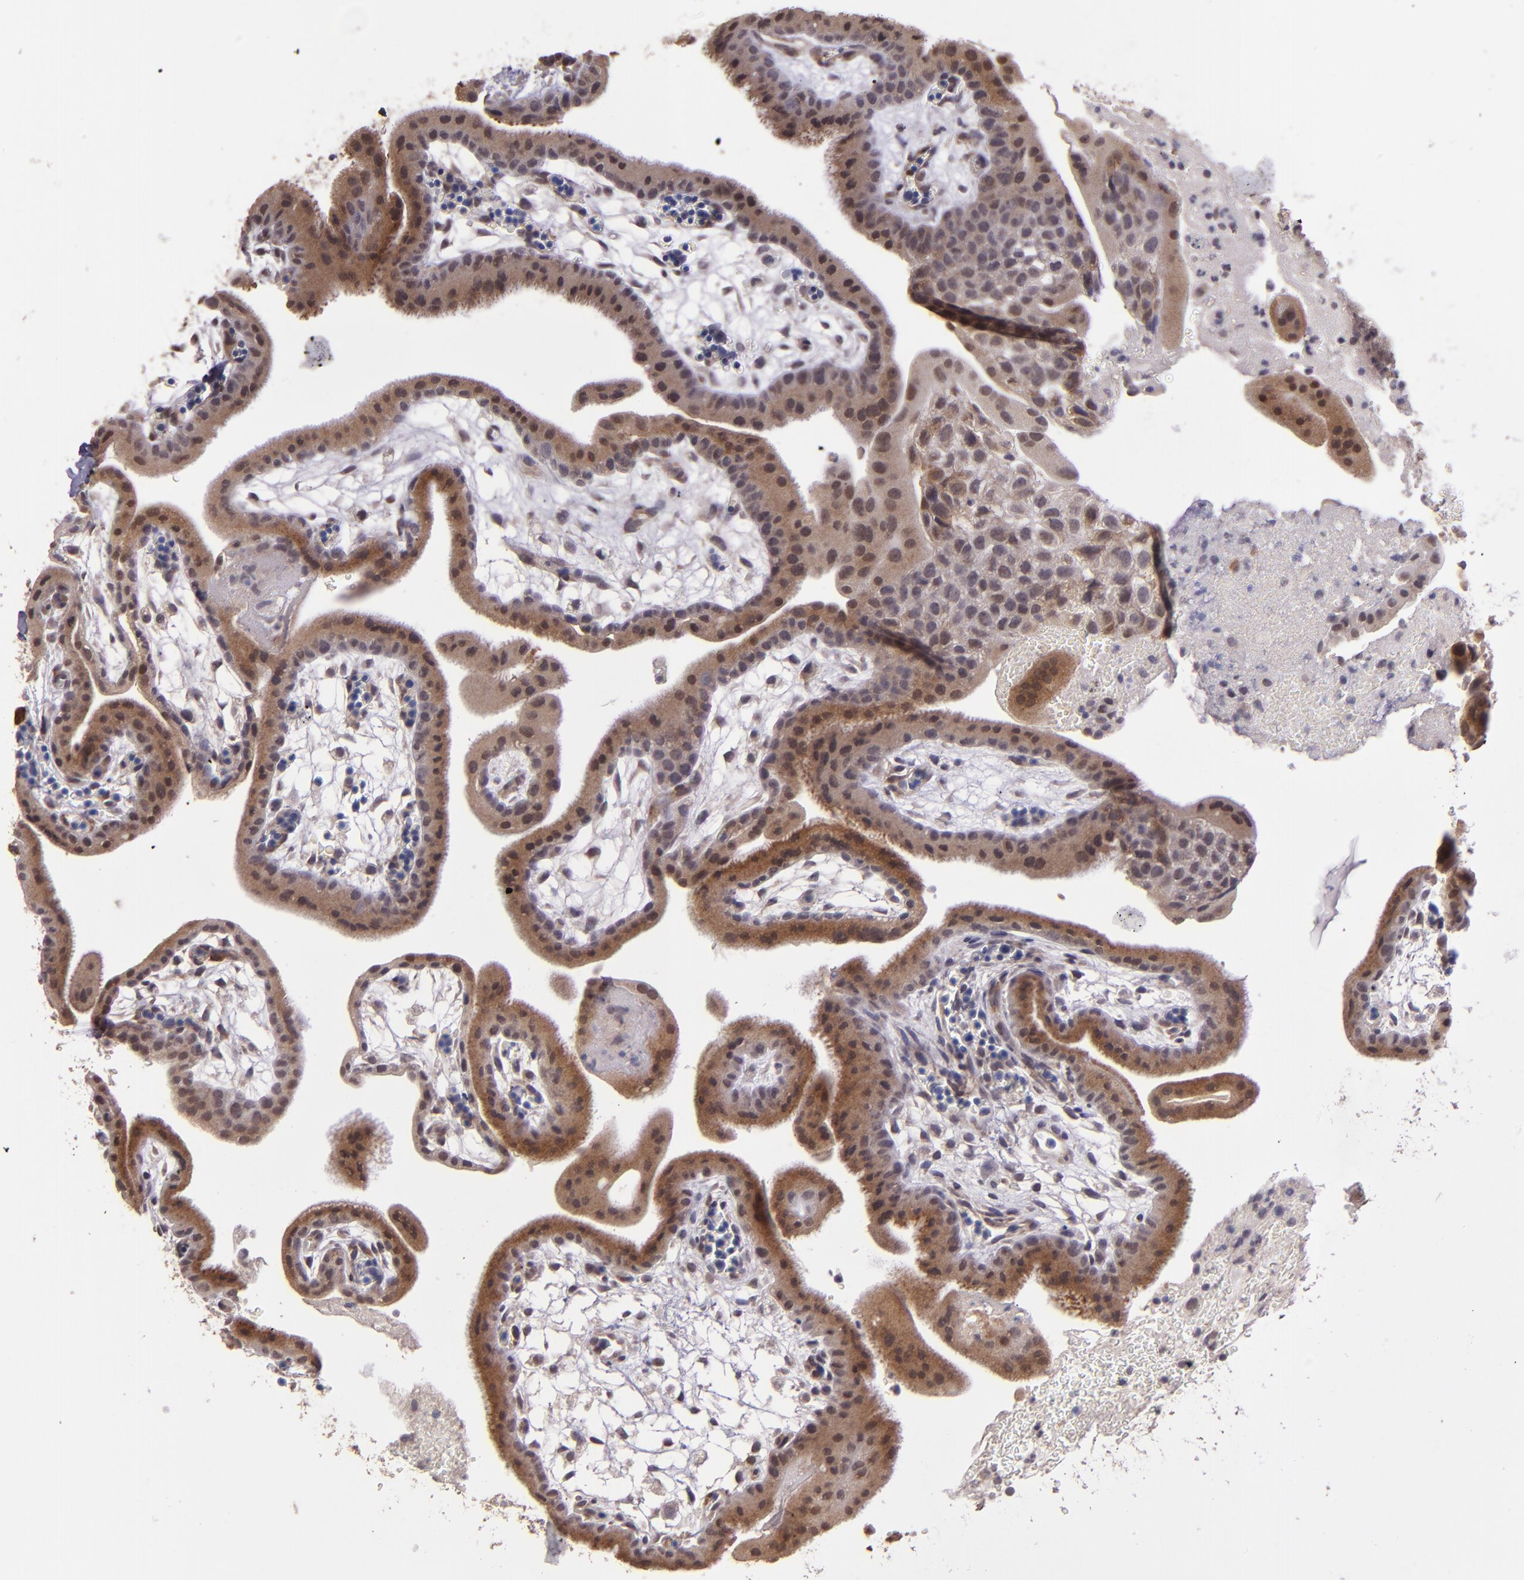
{"staining": {"intensity": "weak", "quantity": "<25%", "location": "cytoplasmic/membranous"}, "tissue": "placenta", "cell_type": "Decidual cells", "image_type": "normal", "snomed": [{"axis": "morphology", "description": "Normal tissue, NOS"}, {"axis": "topography", "description": "Placenta"}], "caption": "A photomicrograph of human placenta is negative for staining in decidual cells.", "gene": "TAF7L", "patient": {"sex": "female", "age": 19}}